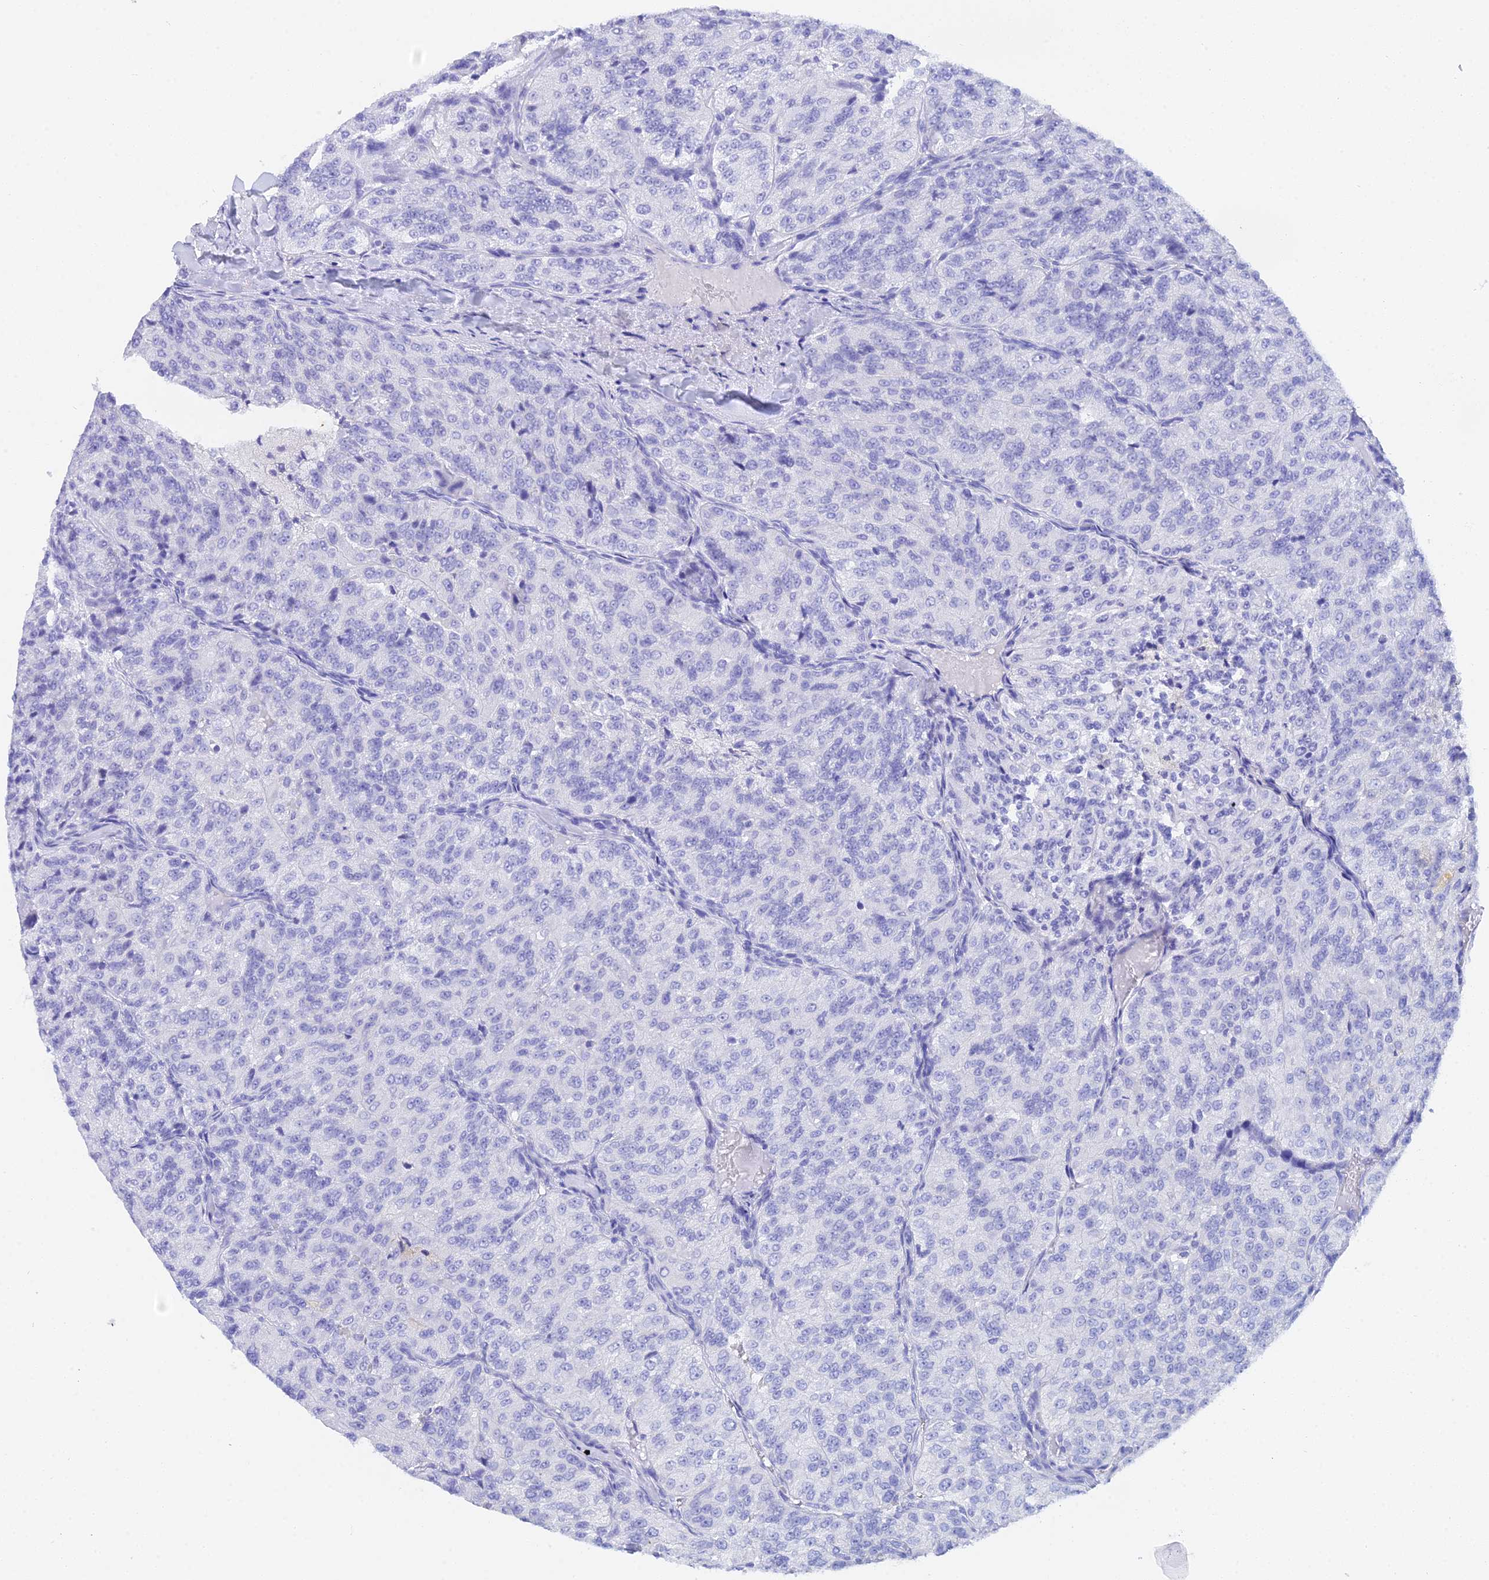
{"staining": {"intensity": "negative", "quantity": "none", "location": "none"}, "tissue": "renal cancer", "cell_type": "Tumor cells", "image_type": "cancer", "snomed": [{"axis": "morphology", "description": "Adenocarcinoma, NOS"}, {"axis": "topography", "description": "Kidney"}], "caption": "Protein analysis of renal adenocarcinoma demonstrates no significant staining in tumor cells.", "gene": "REG1A", "patient": {"sex": "female", "age": 63}}